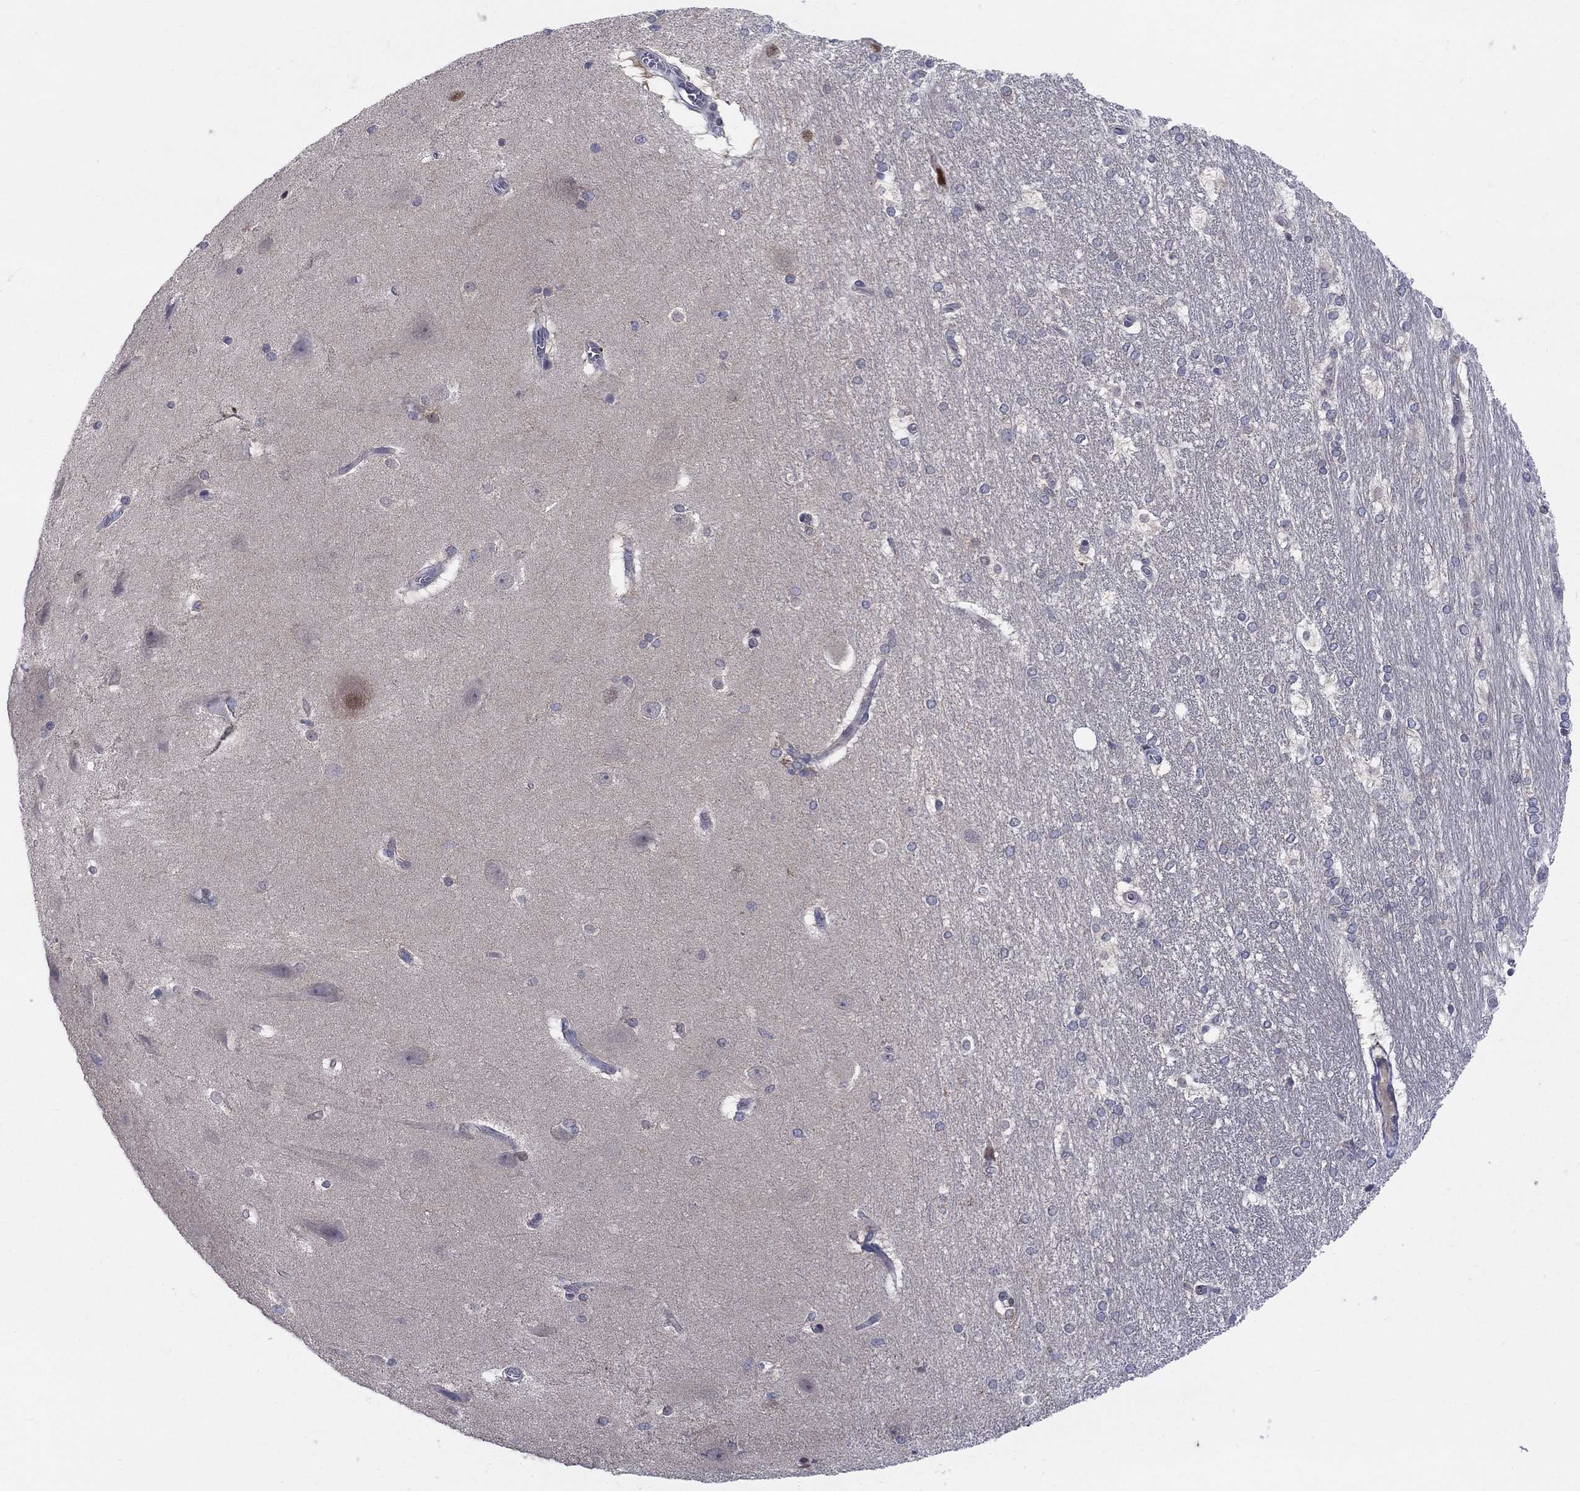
{"staining": {"intensity": "negative", "quantity": "none", "location": "none"}, "tissue": "hippocampus", "cell_type": "Glial cells", "image_type": "normal", "snomed": [{"axis": "morphology", "description": "Normal tissue, NOS"}, {"axis": "topography", "description": "Cerebral cortex"}, {"axis": "topography", "description": "Hippocampus"}], "caption": "The immunohistochemistry (IHC) photomicrograph has no significant positivity in glial cells of hippocampus.", "gene": "ZNHIT3", "patient": {"sex": "female", "age": 19}}